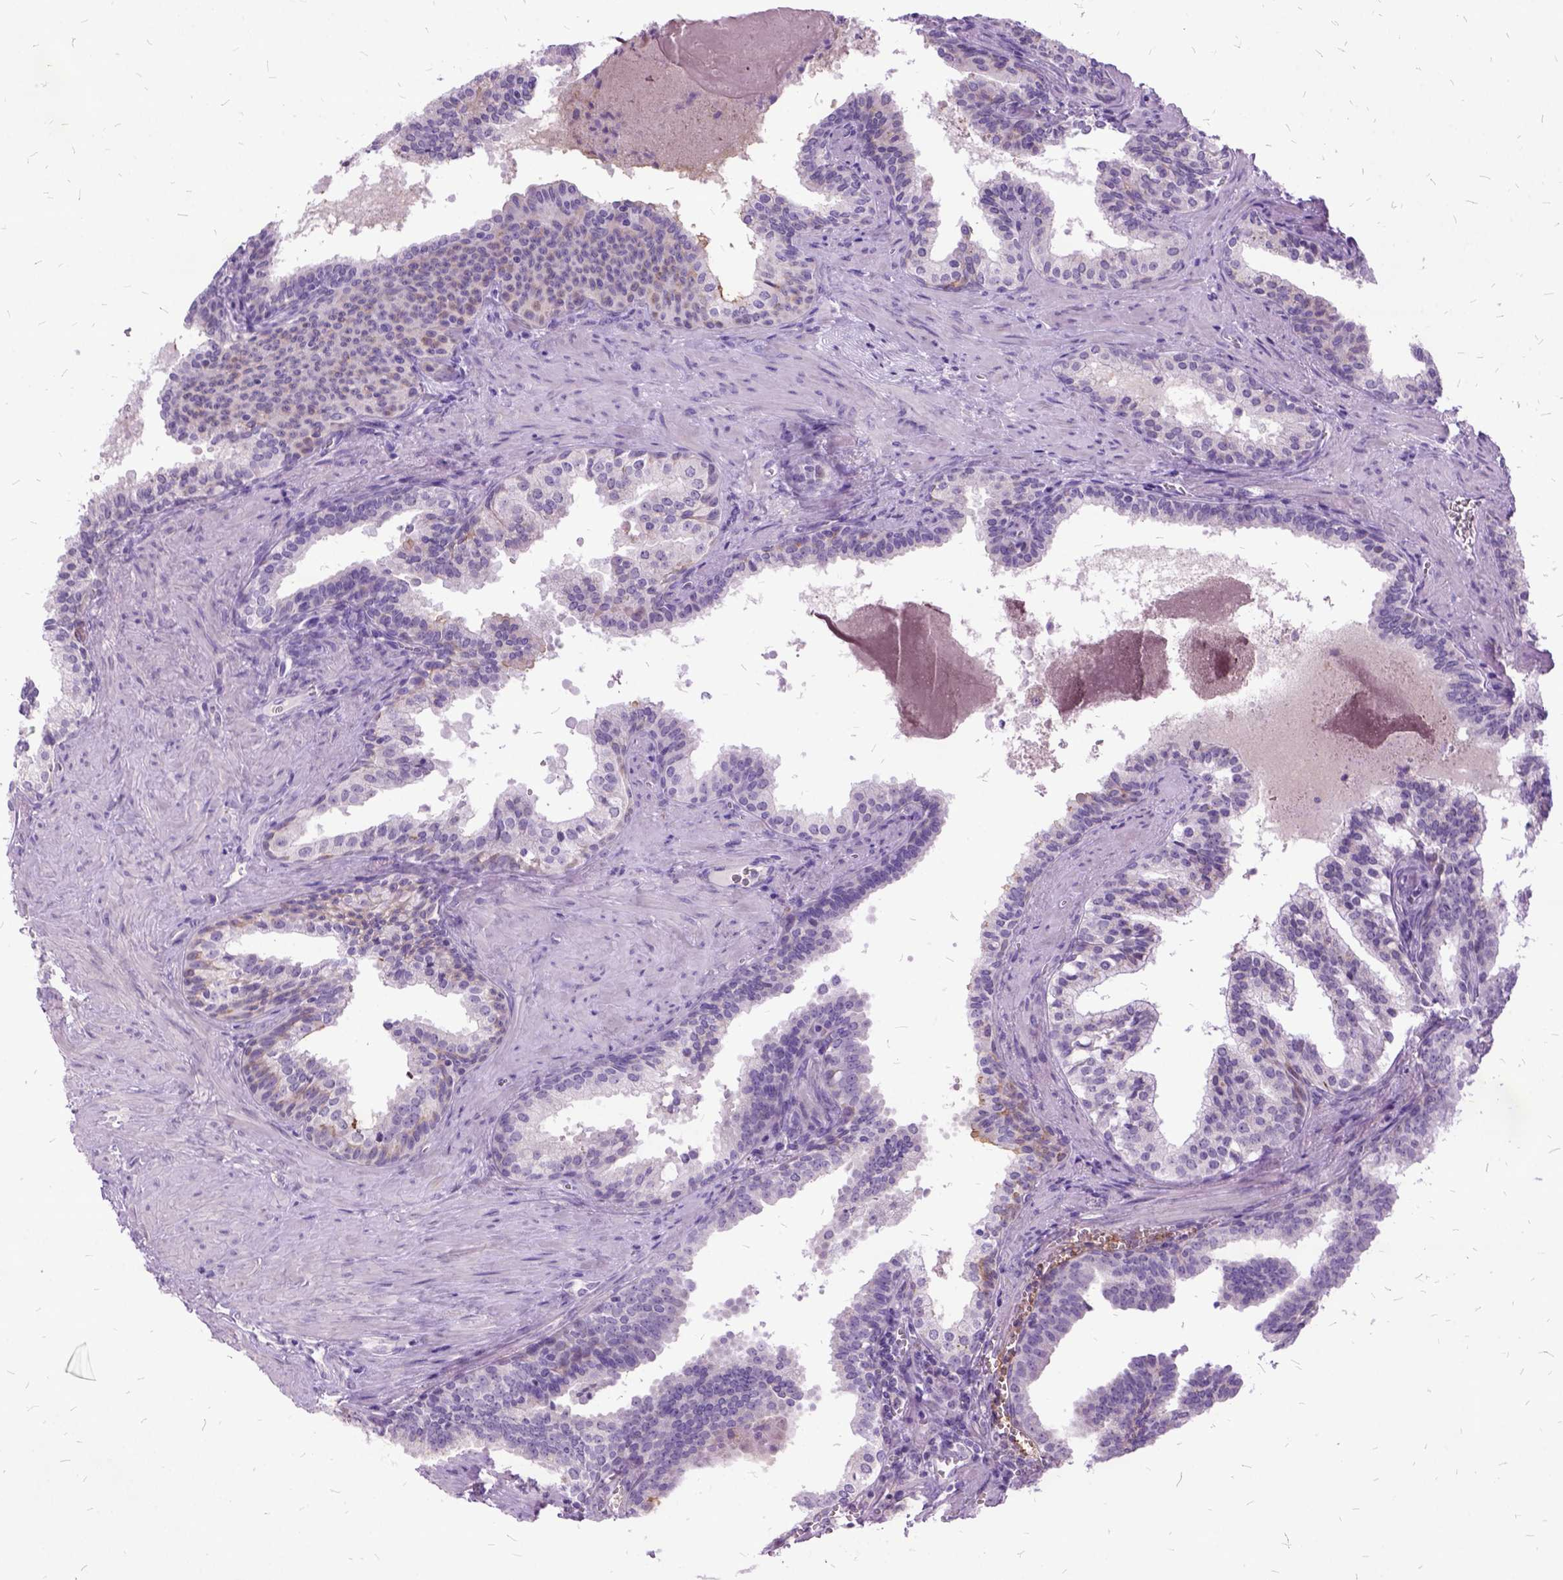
{"staining": {"intensity": "moderate", "quantity": "<25%", "location": "cytoplasmic/membranous"}, "tissue": "prostate cancer", "cell_type": "Tumor cells", "image_type": "cancer", "snomed": [{"axis": "morphology", "description": "Adenocarcinoma, High grade"}, {"axis": "topography", "description": "Prostate"}], "caption": "Protein expression analysis of human prostate adenocarcinoma (high-grade) reveals moderate cytoplasmic/membranous expression in about <25% of tumor cells.", "gene": "MME", "patient": {"sex": "male", "age": 68}}